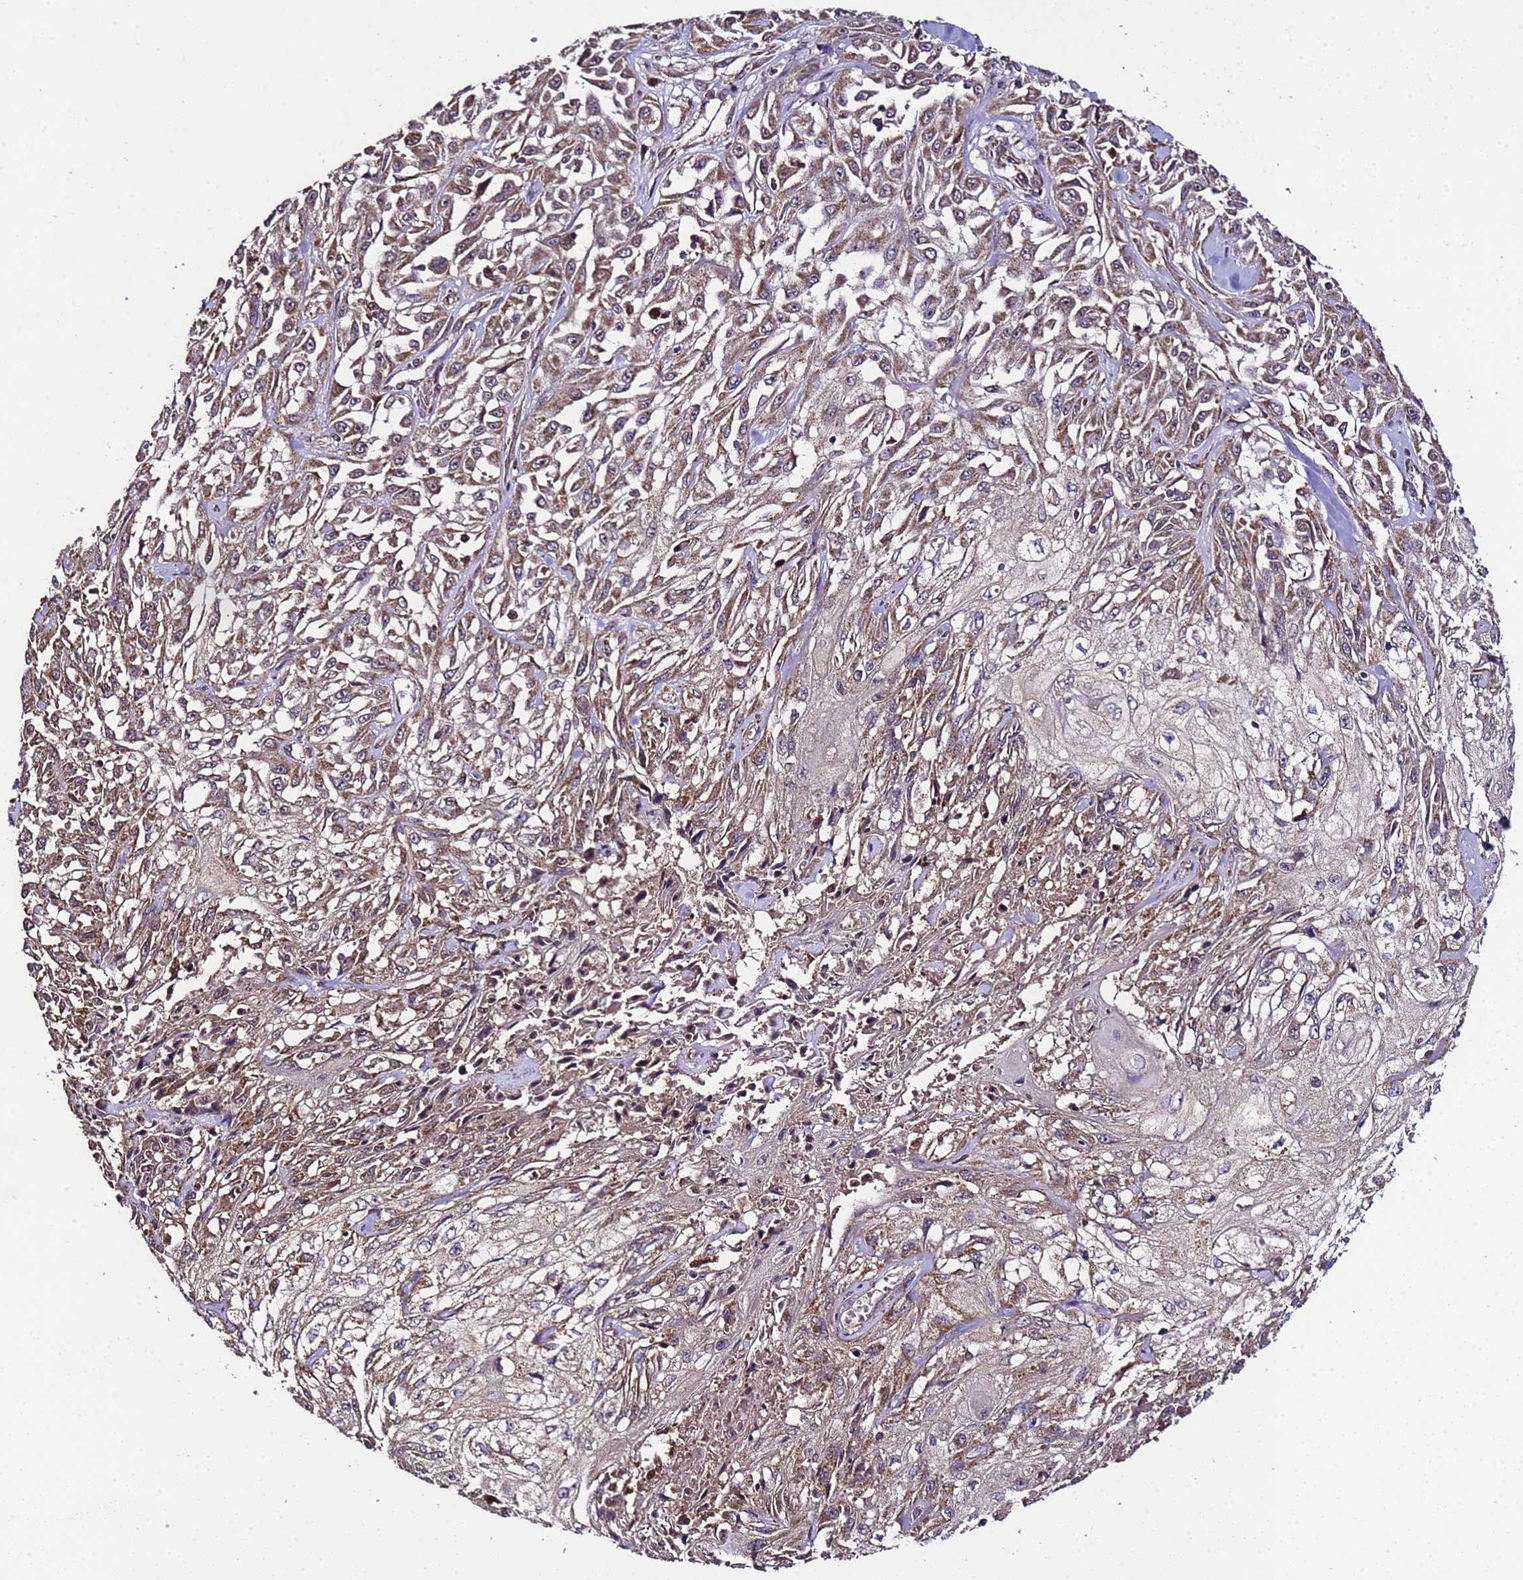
{"staining": {"intensity": "moderate", "quantity": ">75%", "location": "cytoplasmic/membranous"}, "tissue": "skin cancer", "cell_type": "Tumor cells", "image_type": "cancer", "snomed": [{"axis": "morphology", "description": "Squamous cell carcinoma, NOS"}, {"axis": "morphology", "description": "Squamous cell carcinoma, metastatic, NOS"}, {"axis": "topography", "description": "Skin"}, {"axis": "topography", "description": "Lymph node"}], "caption": "Skin metastatic squamous cell carcinoma stained with DAB IHC displays medium levels of moderate cytoplasmic/membranous expression in approximately >75% of tumor cells.", "gene": "HSPBAP1", "patient": {"sex": "male", "age": 75}}